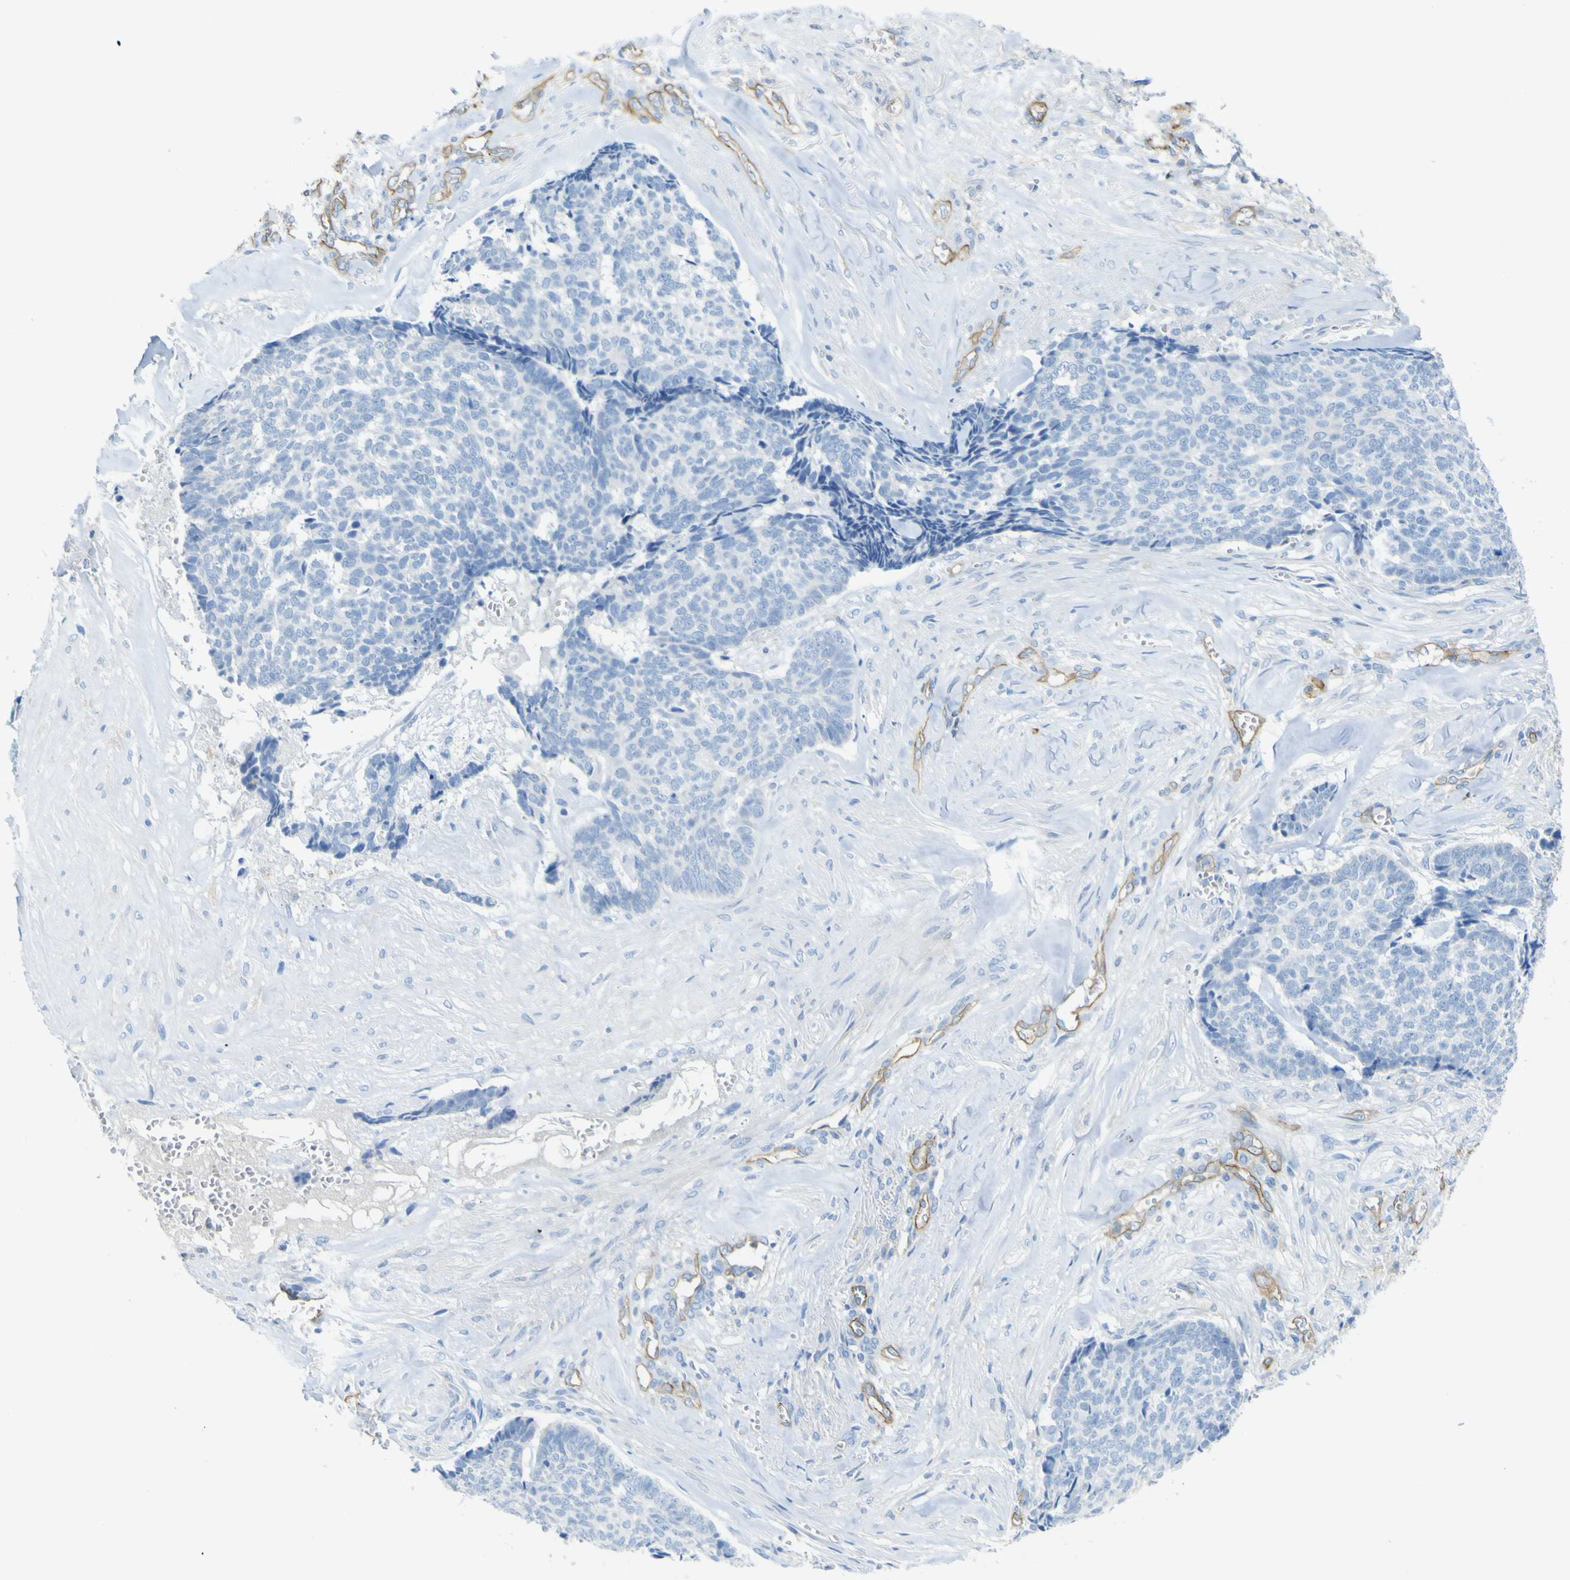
{"staining": {"intensity": "negative", "quantity": "none", "location": "none"}, "tissue": "skin cancer", "cell_type": "Tumor cells", "image_type": "cancer", "snomed": [{"axis": "morphology", "description": "Basal cell carcinoma"}, {"axis": "topography", "description": "Skin"}], "caption": "Micrograph shows no significant protein expression in tumor cells of skin cancer (basal cell carcinoma).", "gene": "CD93", "patient": {"sex": "male", "age": 84}}